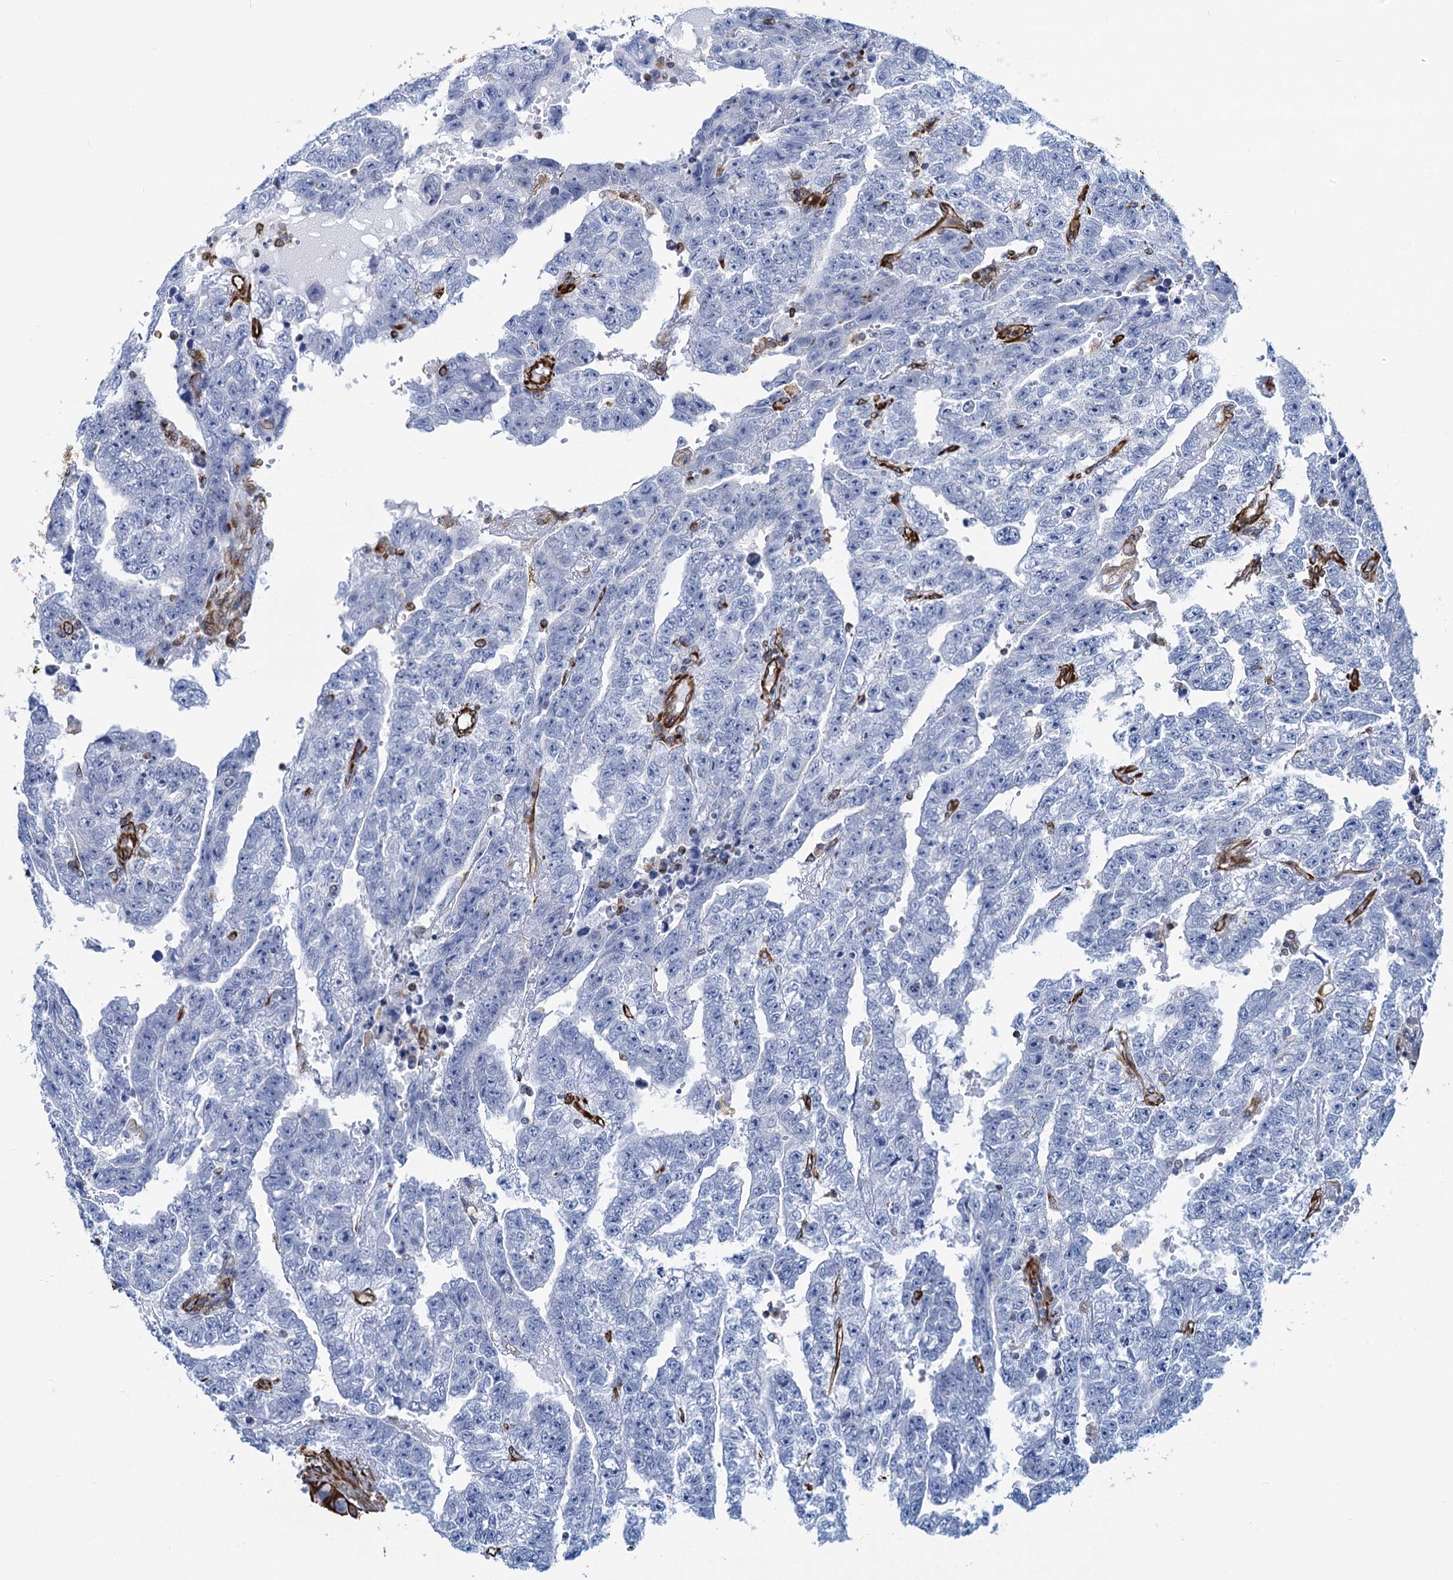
{"staining": {"intensity": "negative", "quantity": "none", "location": "none"}, "tissue": "testis cancer", "cell_type": "Tumor cells", "image_type": "cancer", "snomed": [{"axis": "morphology", "description": "Carcinoma, Embryonal, NOS"}, {"axis": "topography", "description": "Testis"}], "caption": "Tumor cells are negative for protein expression in human testis embryonal carcinoma. The staining was performed using DAB to visualize the protein expression in brown, while the nuclei were stained in blue with hematoxylin (Magnification: 20x).", "gene": "PGM2", "patient": {"sex": "male", "age": 25}}